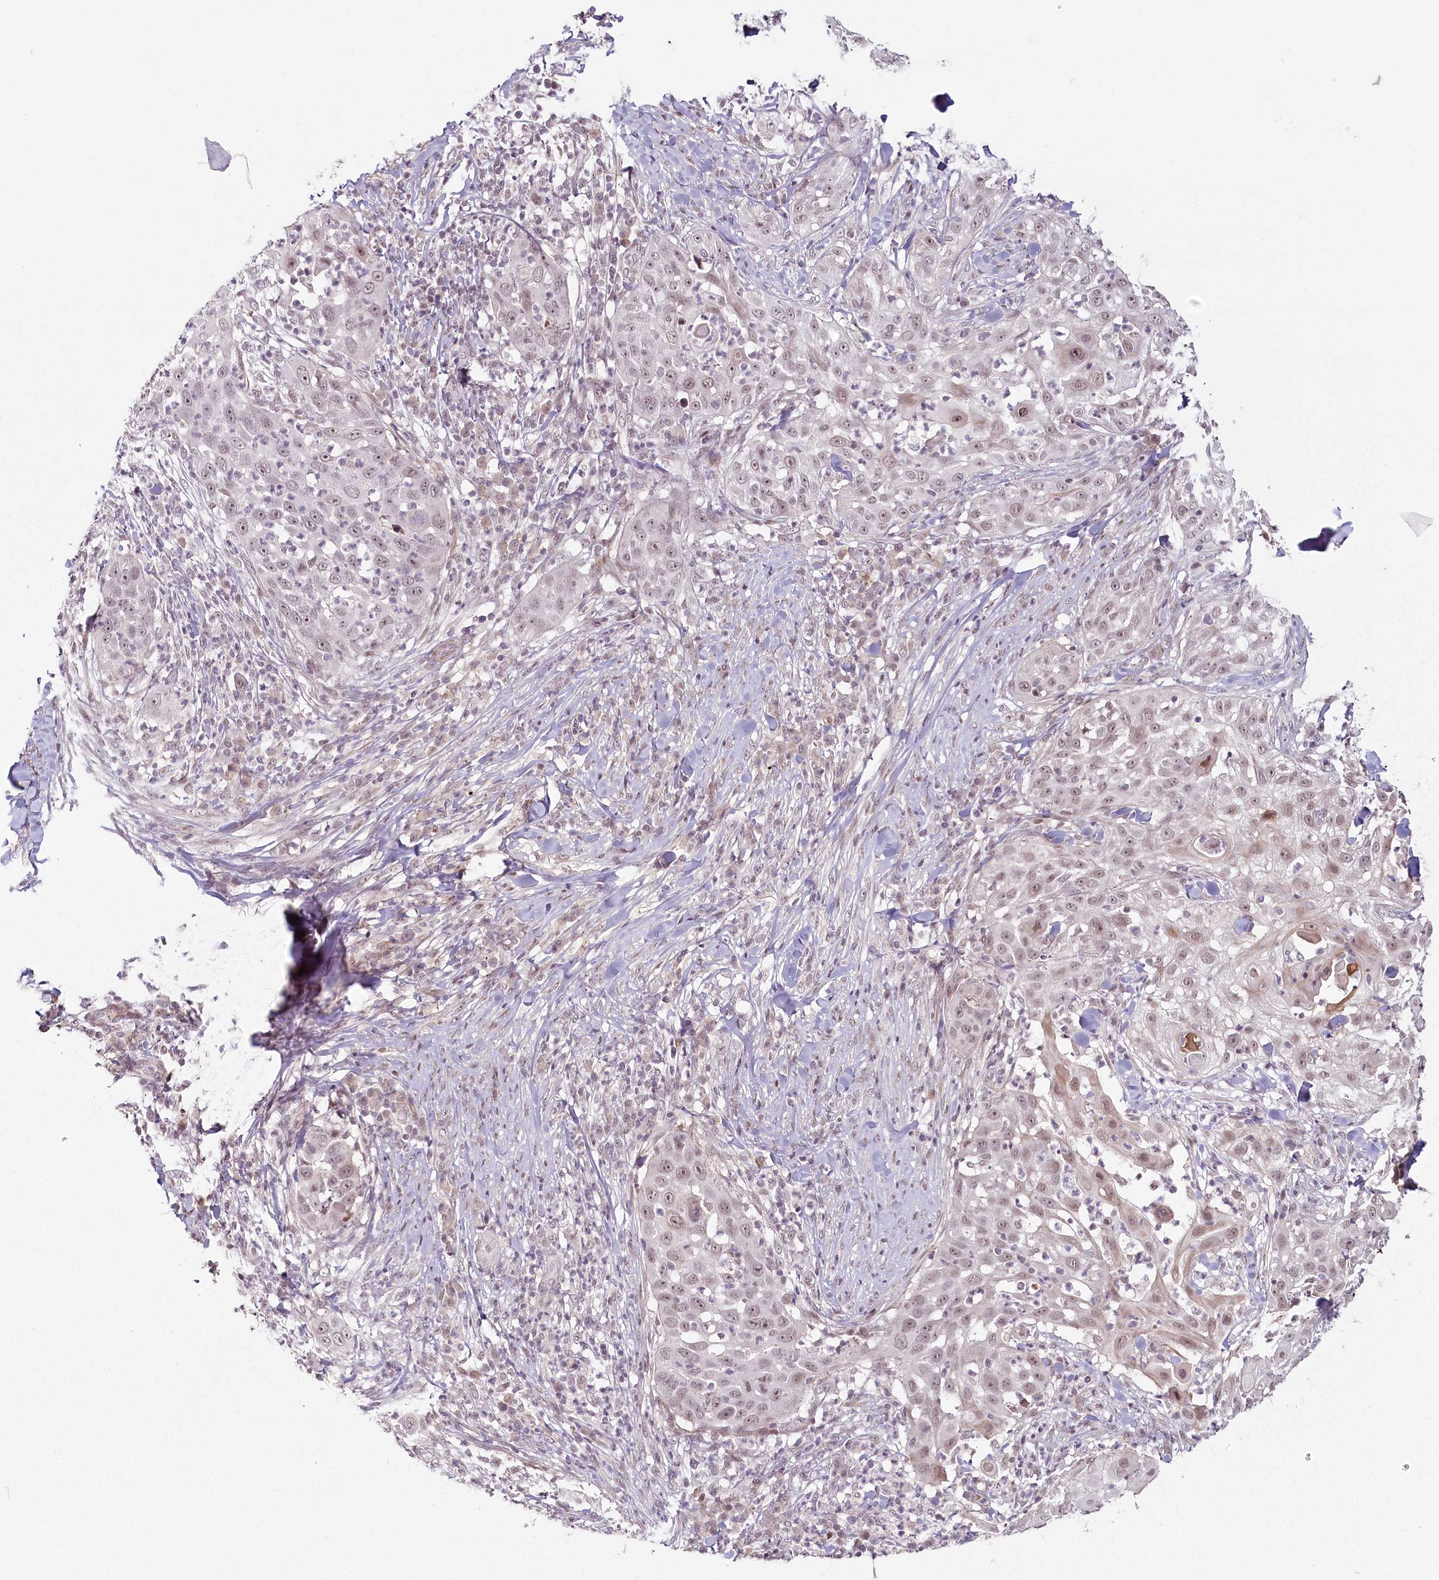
{"staining": {"intensity": "weak", "quantity": "<25%", "location": "nuclear"}, "tissue": "skin cancer", "cell_type": "Tumor cells", "image_type": "cancer", "snomed": [{"axis": "morphology", "description": "Squamous cell carcinoma, NOS"}, {"axis": "topography", "description": "Skin"}], "caption": "DAB (3,3'-diaminobenzidine) immunohistochemical staining of skin cancer shows no significant positivity in tumor cells. Brightfield microscopy of immunohistochemistry (IHC) stained with DAB (brown) and hematoxylin (blue), captured at high magnification.", "gene": "FAM204A", "patient": {"sex": "female", "age": 44}}